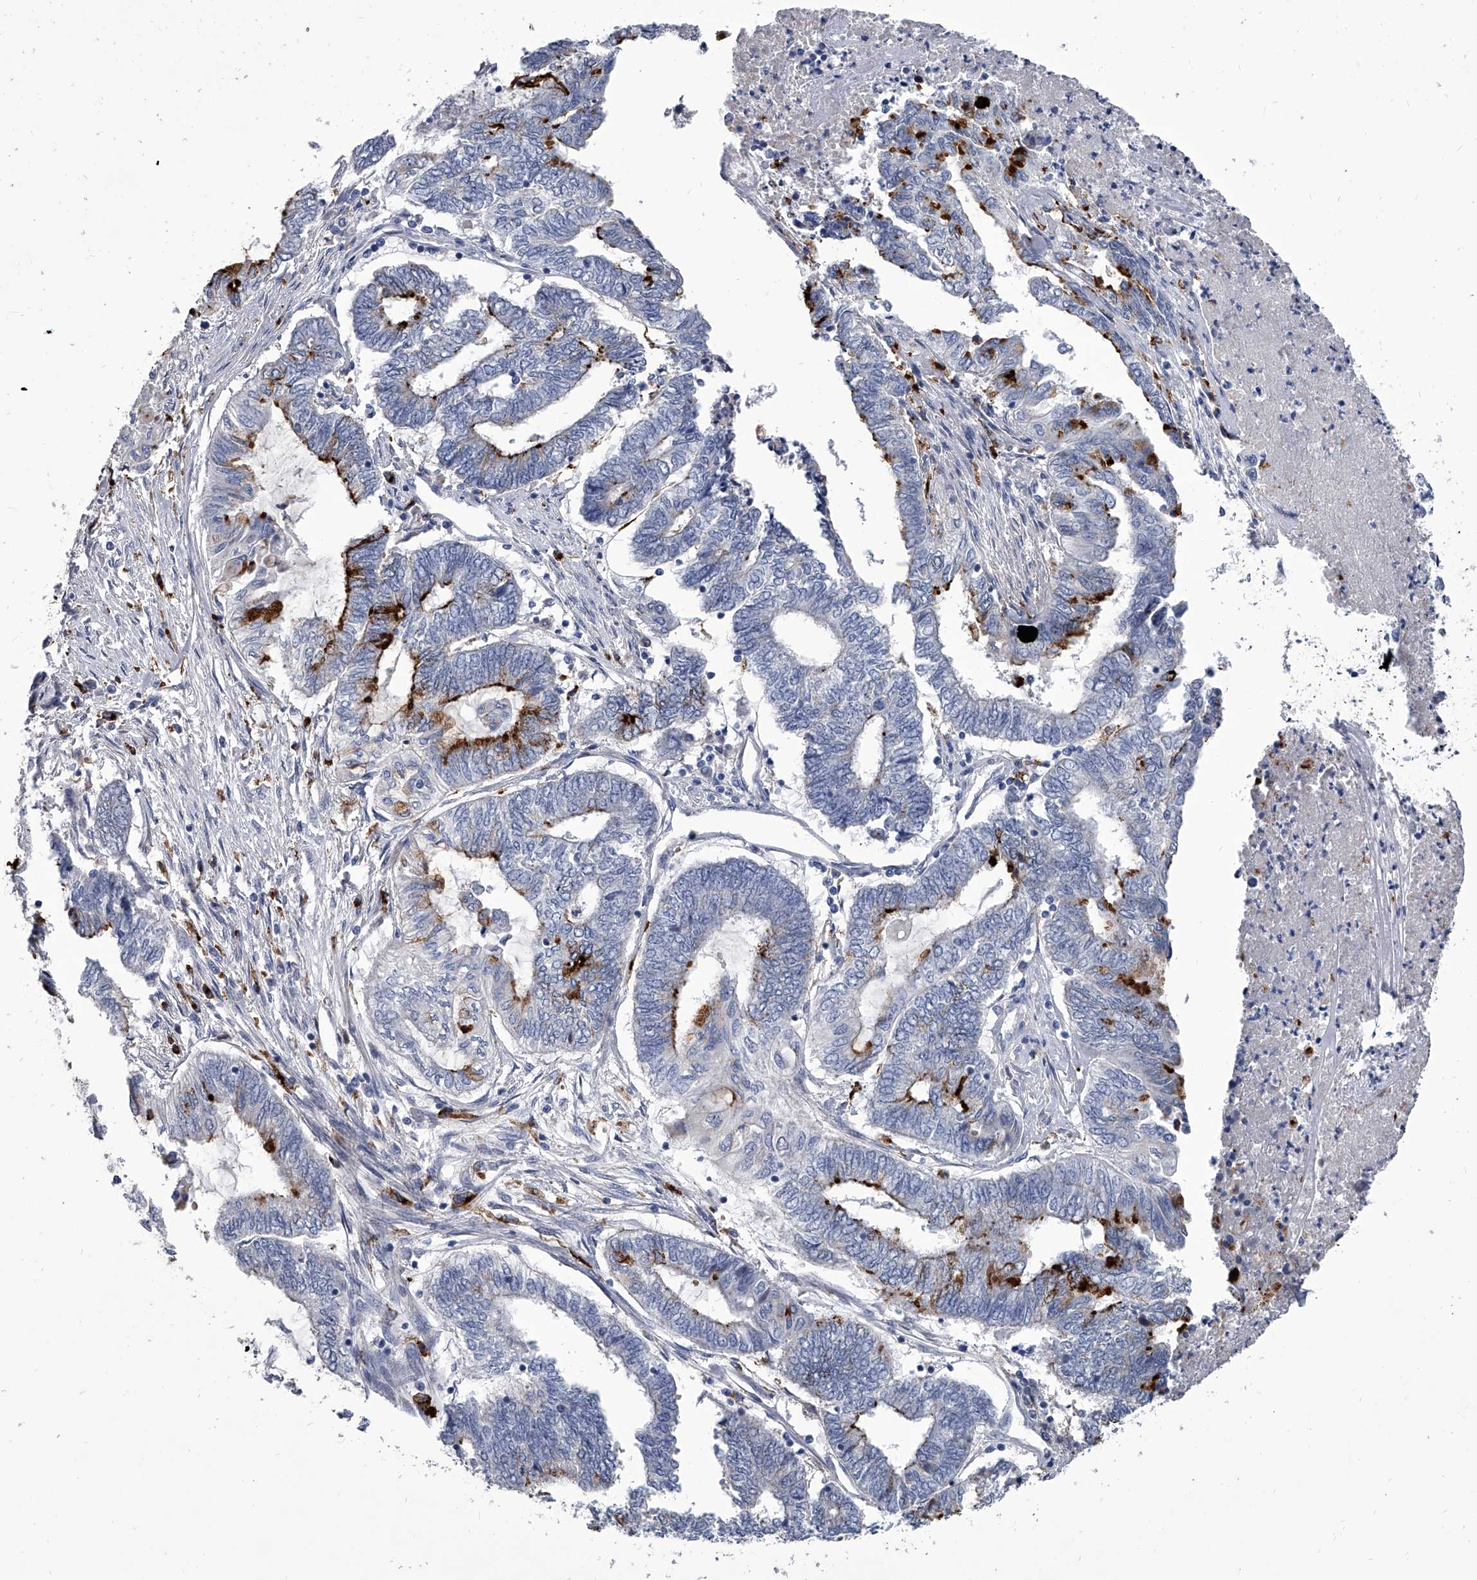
{"staining": {"intensity": "strong", "quantity": "<25%", "location": "cytoplasmic/membranous"}, "tissue": "endometrial cancer", "cell_type": "Tumor cells", "image_type": "cancer", "snomed": [{"axis": "morphology", "description": "Adenocarcinoma, NOS"}, {"axis": "topography", "description": "Uterus"}, {"axis": "topography", "description": "Endometrium"}], "caption": "A micrograph showing strong cytoplasmic/membranous expression in about <25% of tumor cells in endometrial cancer, as visualized by brown immunohistochemical staining.", "gene": "SPP1", "patient": {"sex": "female", "age": 70}}